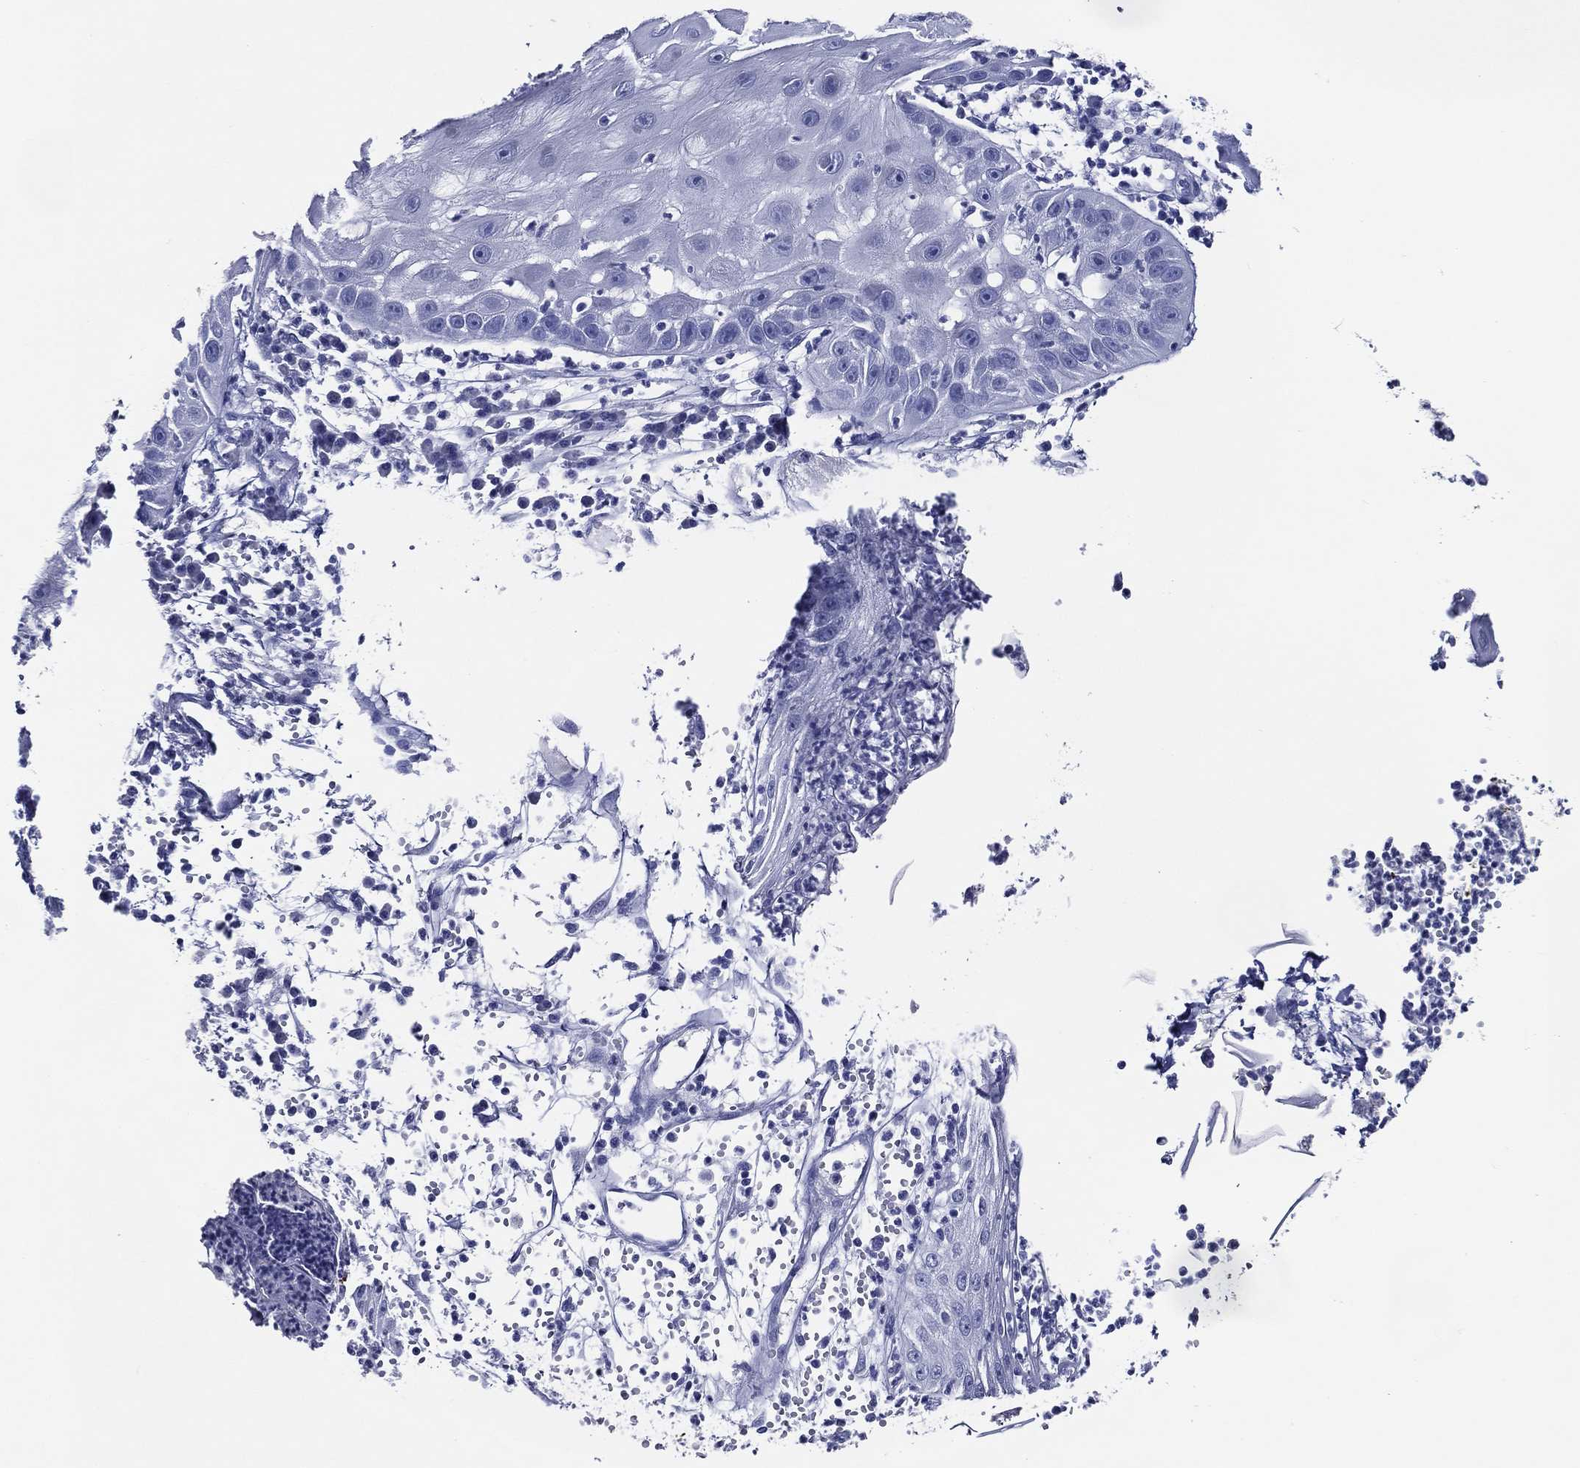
{"staining": {"intensity": "negative", "quantity": "none", "location": "none"}, "tissue": "skin cancer", "cell_type": "Tumor cells", "image_type": "cancer", "snomed": [{"axis": "morphology", "description": "Normal tissue, NOS"}, {"axis": "morphology", "description": "Squamous cell carcinoma, NOS"}, {"axis": "topography", "description": "Skin"}], "caption": "Histopathology image shows no protein expression in tumor cells of skin cancer (squamous cell carcinoma) tissue. (Stains: DAB (3,3'-diaminobenzidine) immunohistochemistry (IHC) with hematoxylin counter stain, Microscopy: brightfield microscopy at high magnification).", "gene": "ACE2", "patient": {"sex": "male", "age": 79}}